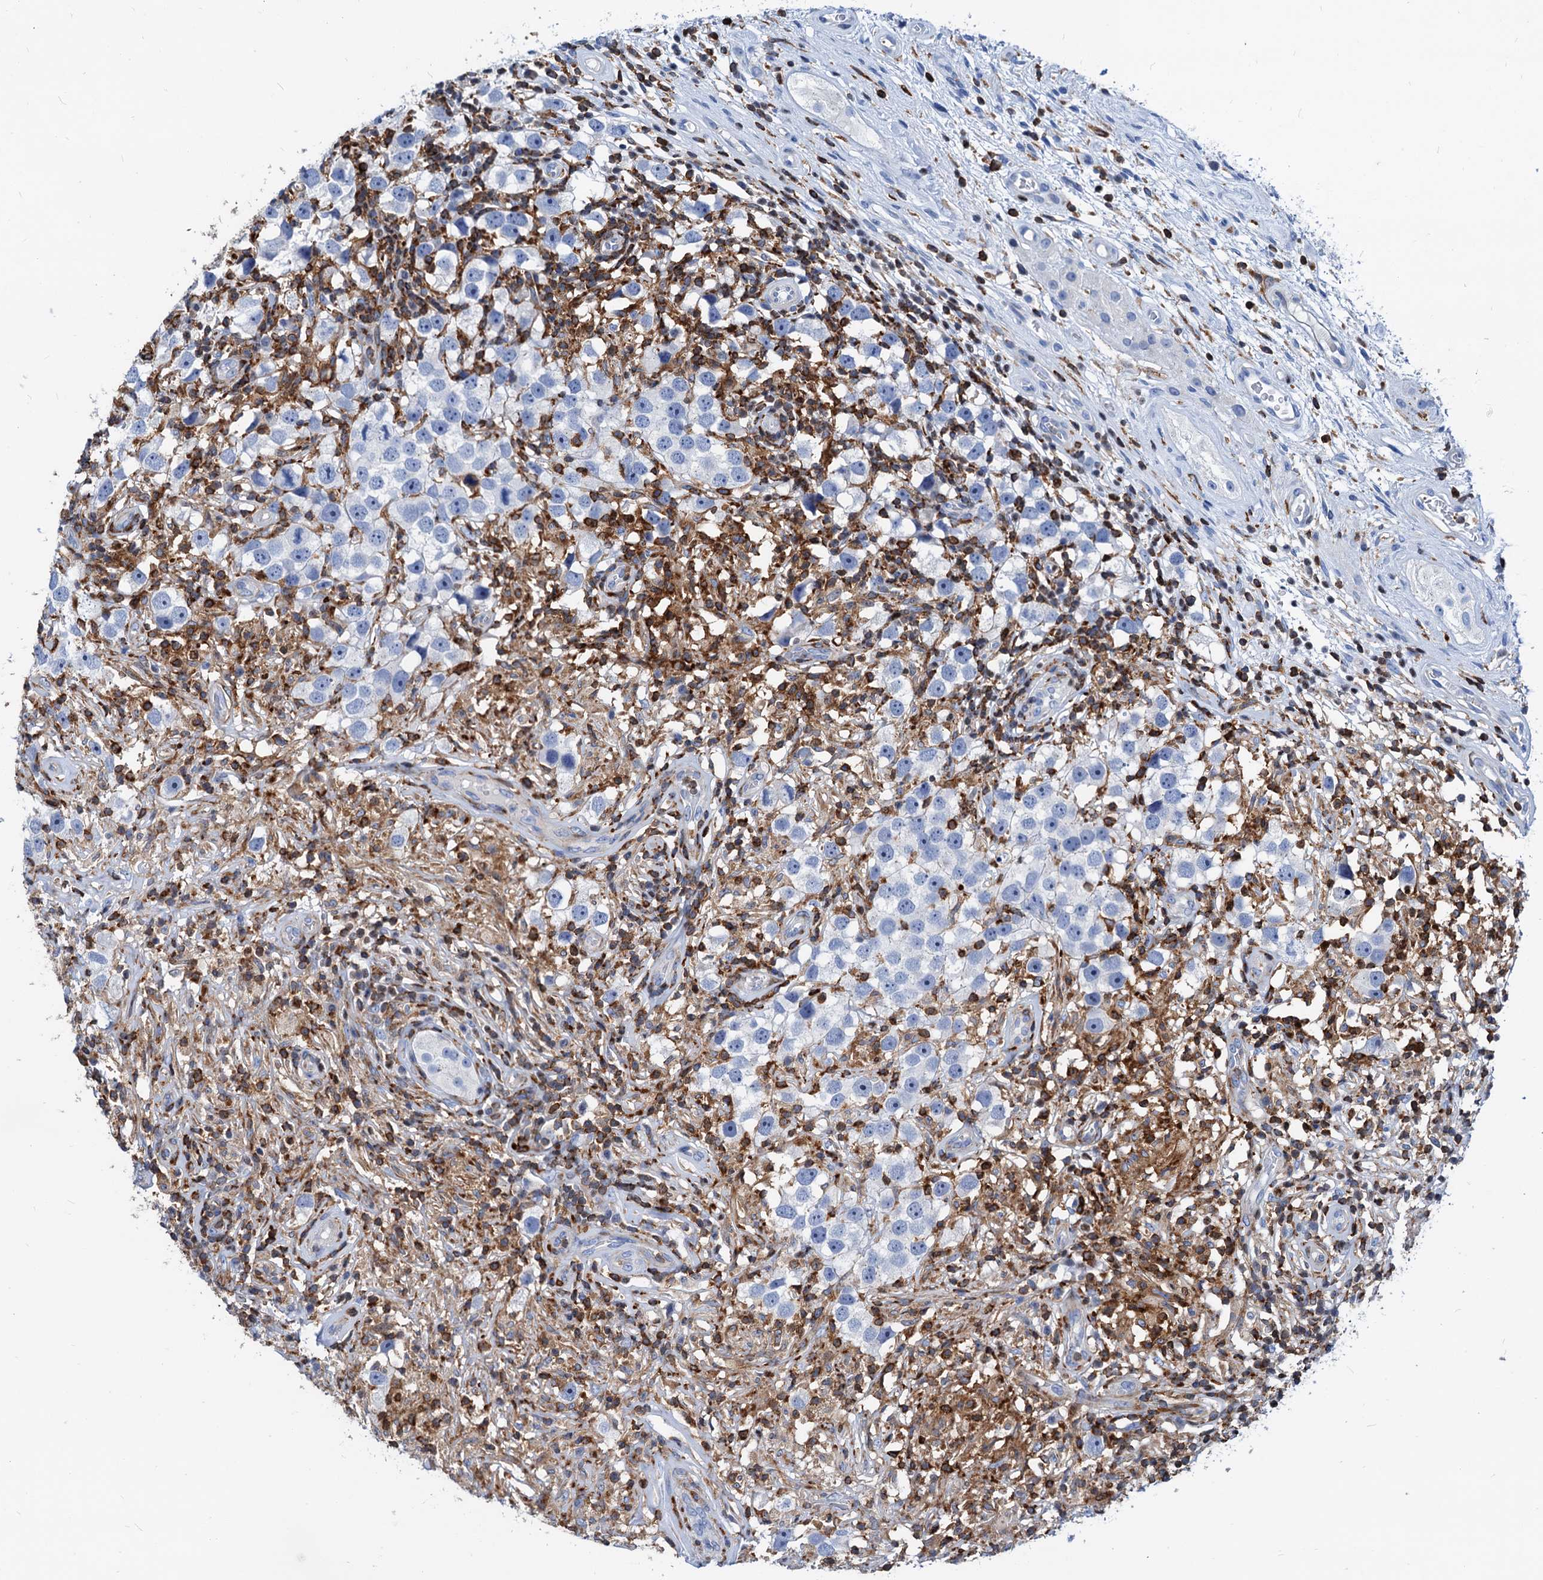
{"staining": {"intensity": "negative", "quantity": "none", "location": "none"}, "tissue": "testis cancer", "cell_type": "Tumor cells", "image_type": "cancer", "snomed": [{"axis": "morphology", "description": "Seminoma, NOS"}, {"axis": "topography", "description": "Testis"}], "caption": "The histopathology image shows no significant positivity in tumor cells of testis seminoma.", "gene": "LCP2", "patient": {"sex": "male", "age": 49}}